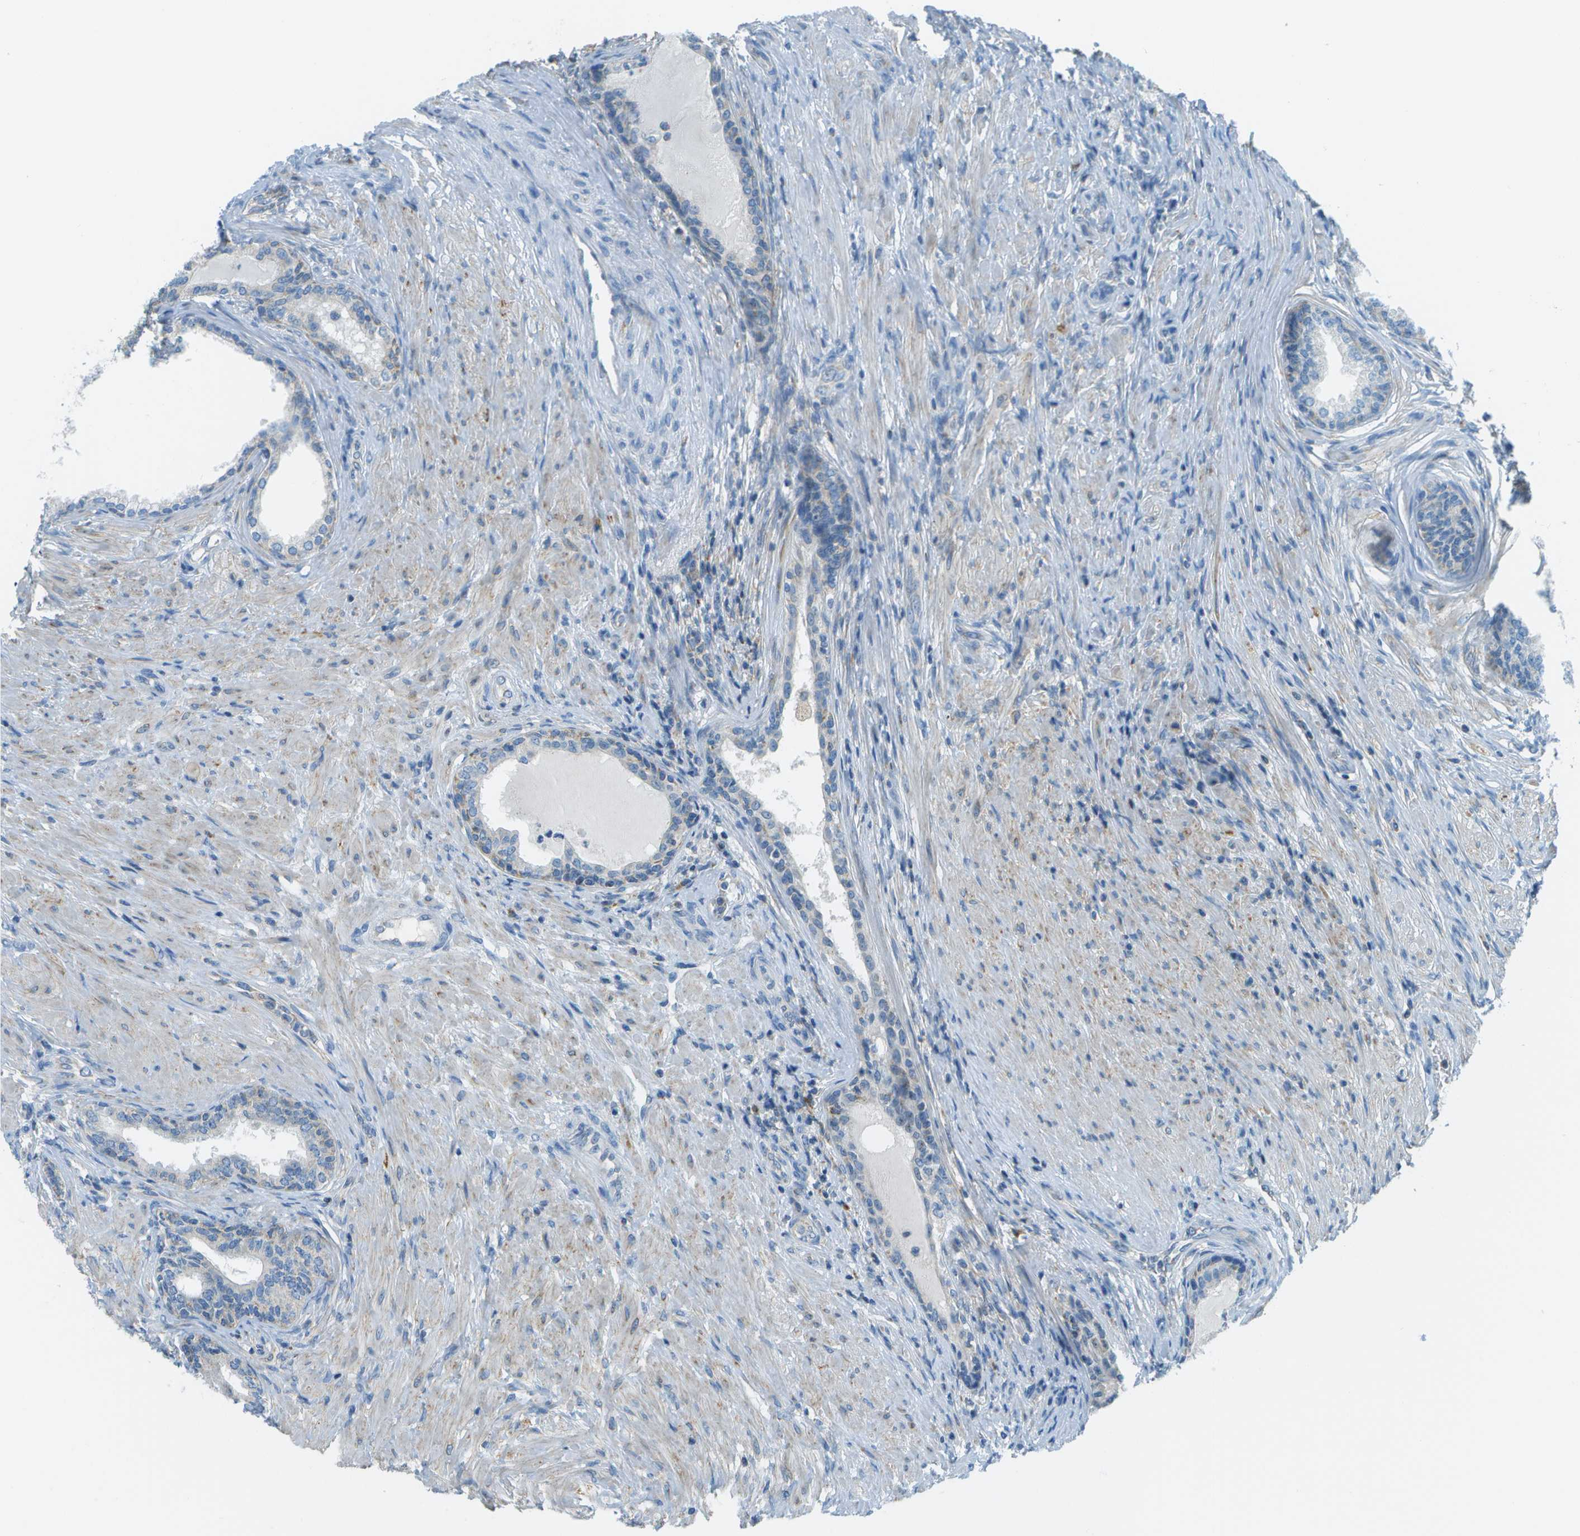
{"staining": {"intensity": "weak", "quantity": "<25%", "location": "cytoplasmic/membranous"}, "tissue": "prostate", "cell_type": "Glandular cells", "image_type": "normal", "snomed": [{"axis": "morphology", "description": "Normal tissue, NOS"}, {"axis": "topography", "description": "Prostate"}], "caption": "Prostate stained for a protein using immunohistochemistry (IHC) displays no positivity glandular cells.", "gene": "PTGIS", "patient": {"sex": "male", "age": 76}}